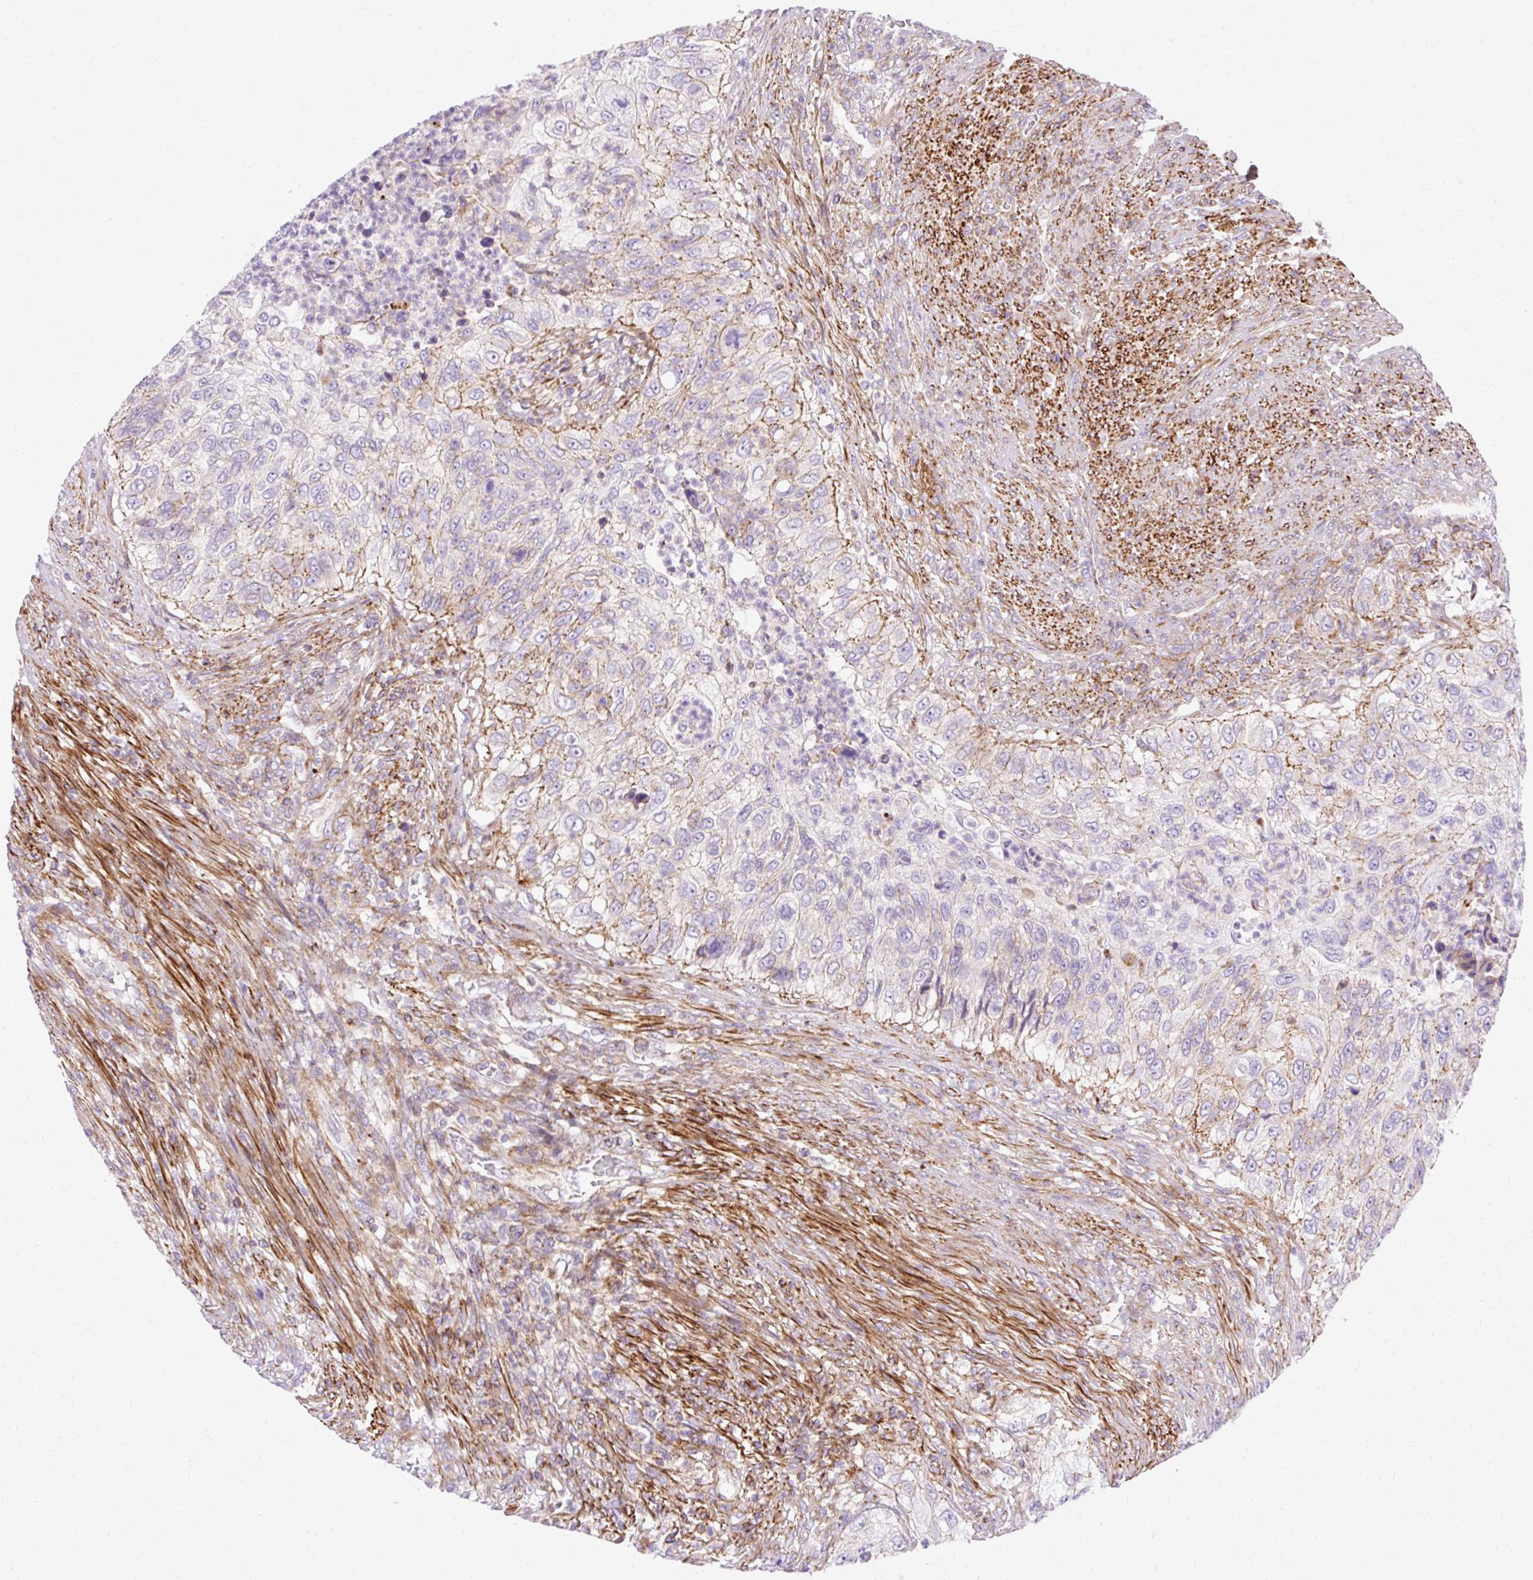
{"staining": {"intensity": "weak", "quantity": "<25%", "location": "cytoplasmic/membranous"}, "tissue": "urothelial cancer", "cell_type": "Tumor cells", "image_type": "cancer", "snomed": [{"axis": "morphology", "description": "Urothelial carcinoma, High grade"}, {"axis": "topography", "description": "Urinary bladder"}], "caption": "DAB immunohistochemical staining of human urothelial cancer displays no significant expression in tumor cells. (DAB (3,3'-diaminobenzidine) IHC, high magnification).", "gene": "CORO7-PAM16", "patient": {"sex": "female", "age": 60}}